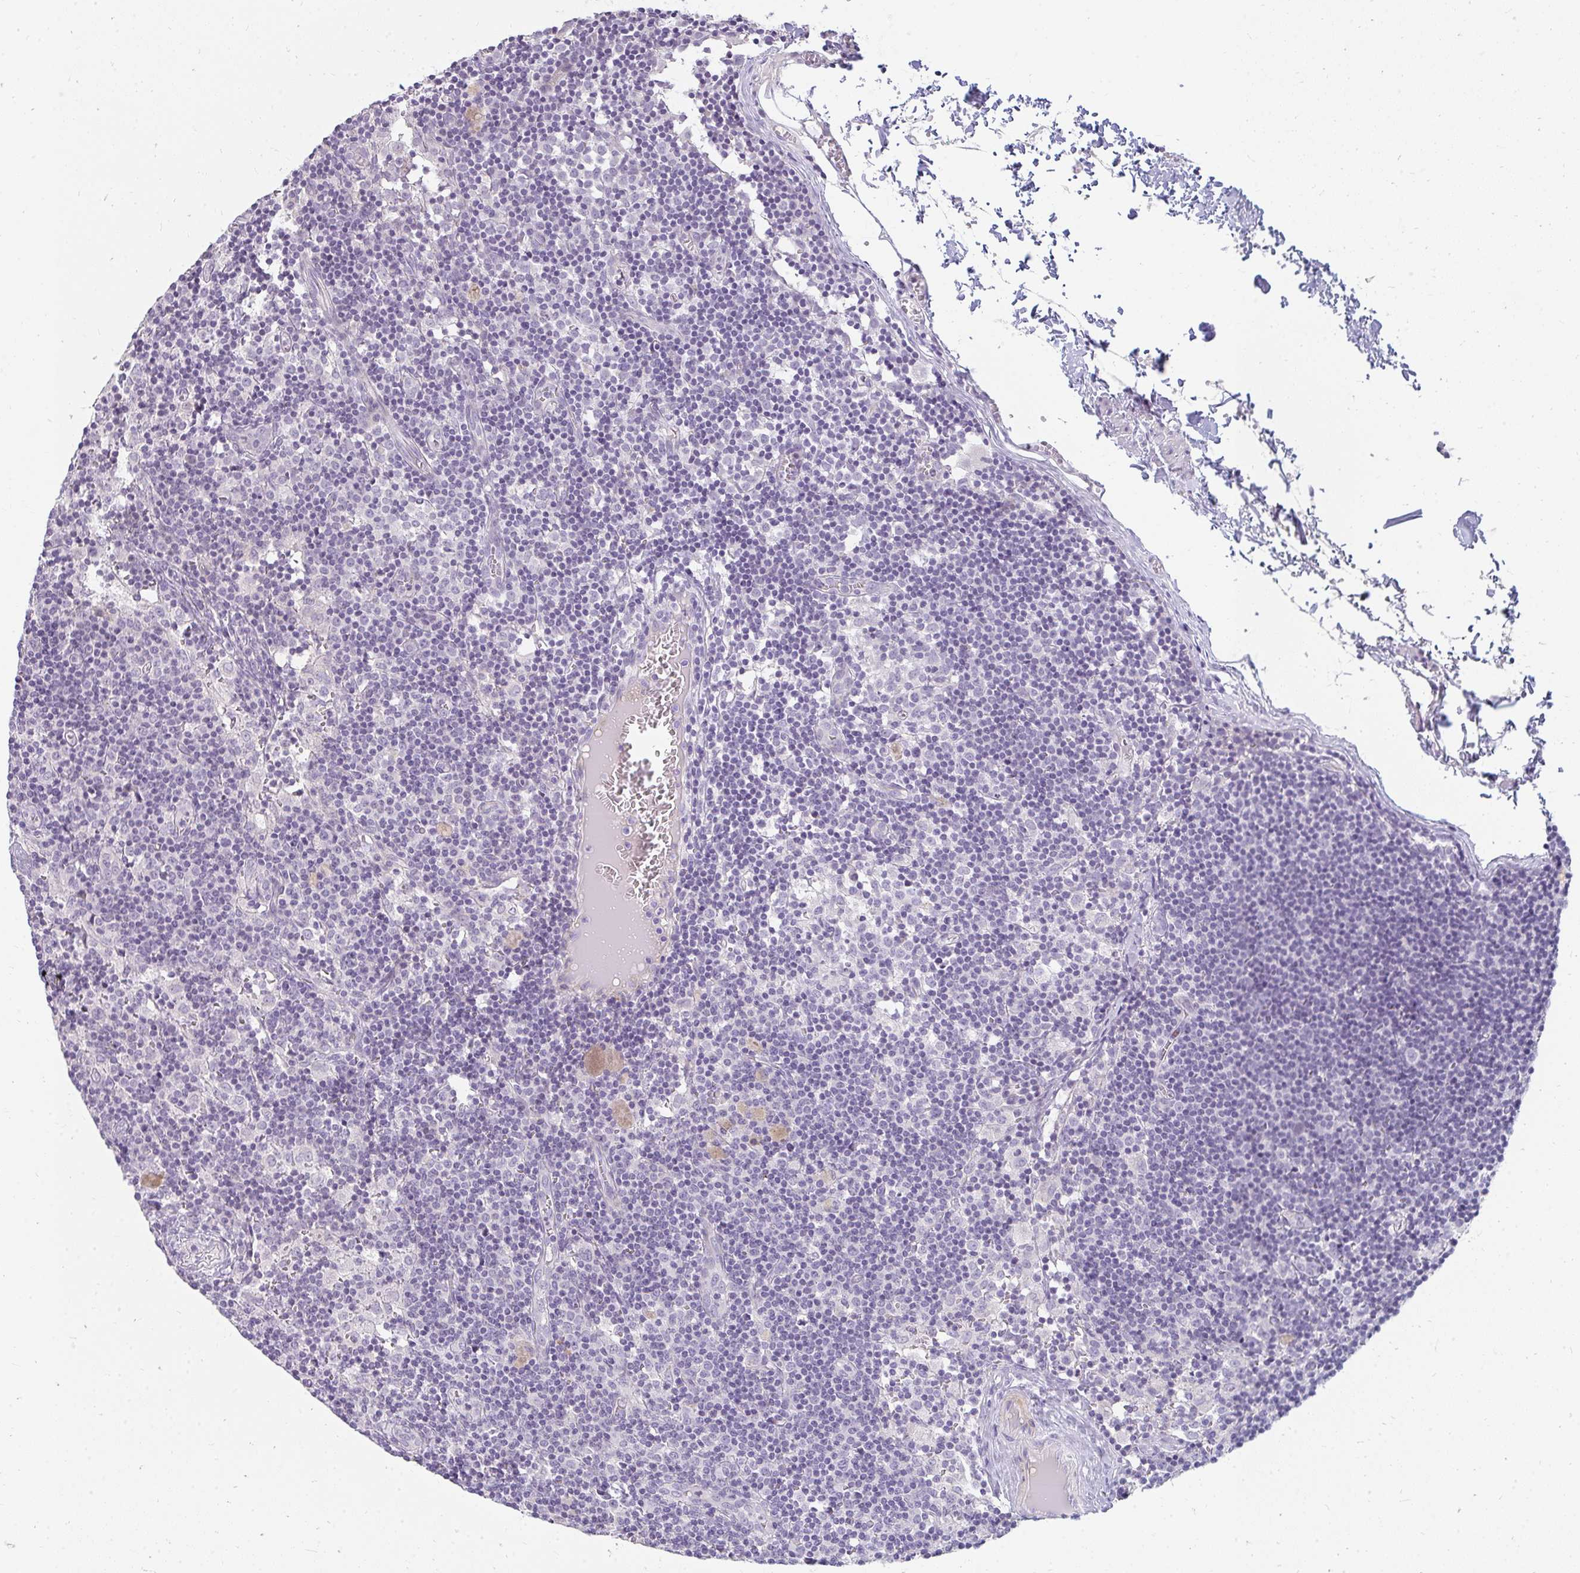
{"staining": {"intensity": "negative", "quantity": "none", "location": "none"}, "tissue": "lymph node", "cell_type": "Germinal center cells", "image_type": "normal", "snomed": [{"axis": "morphology", "description": "Normal tissue, NOS"}, {"axis": "topography", "description": "Lymph node"}], "caption": "An IHC micrograph of benign lymph node is shown. There is no staining in germinal center cells of lymph node. Nuclei are stained in blue.", "gene": "PPP1R3G", "patient": {"sex": "female", "age": 45}}